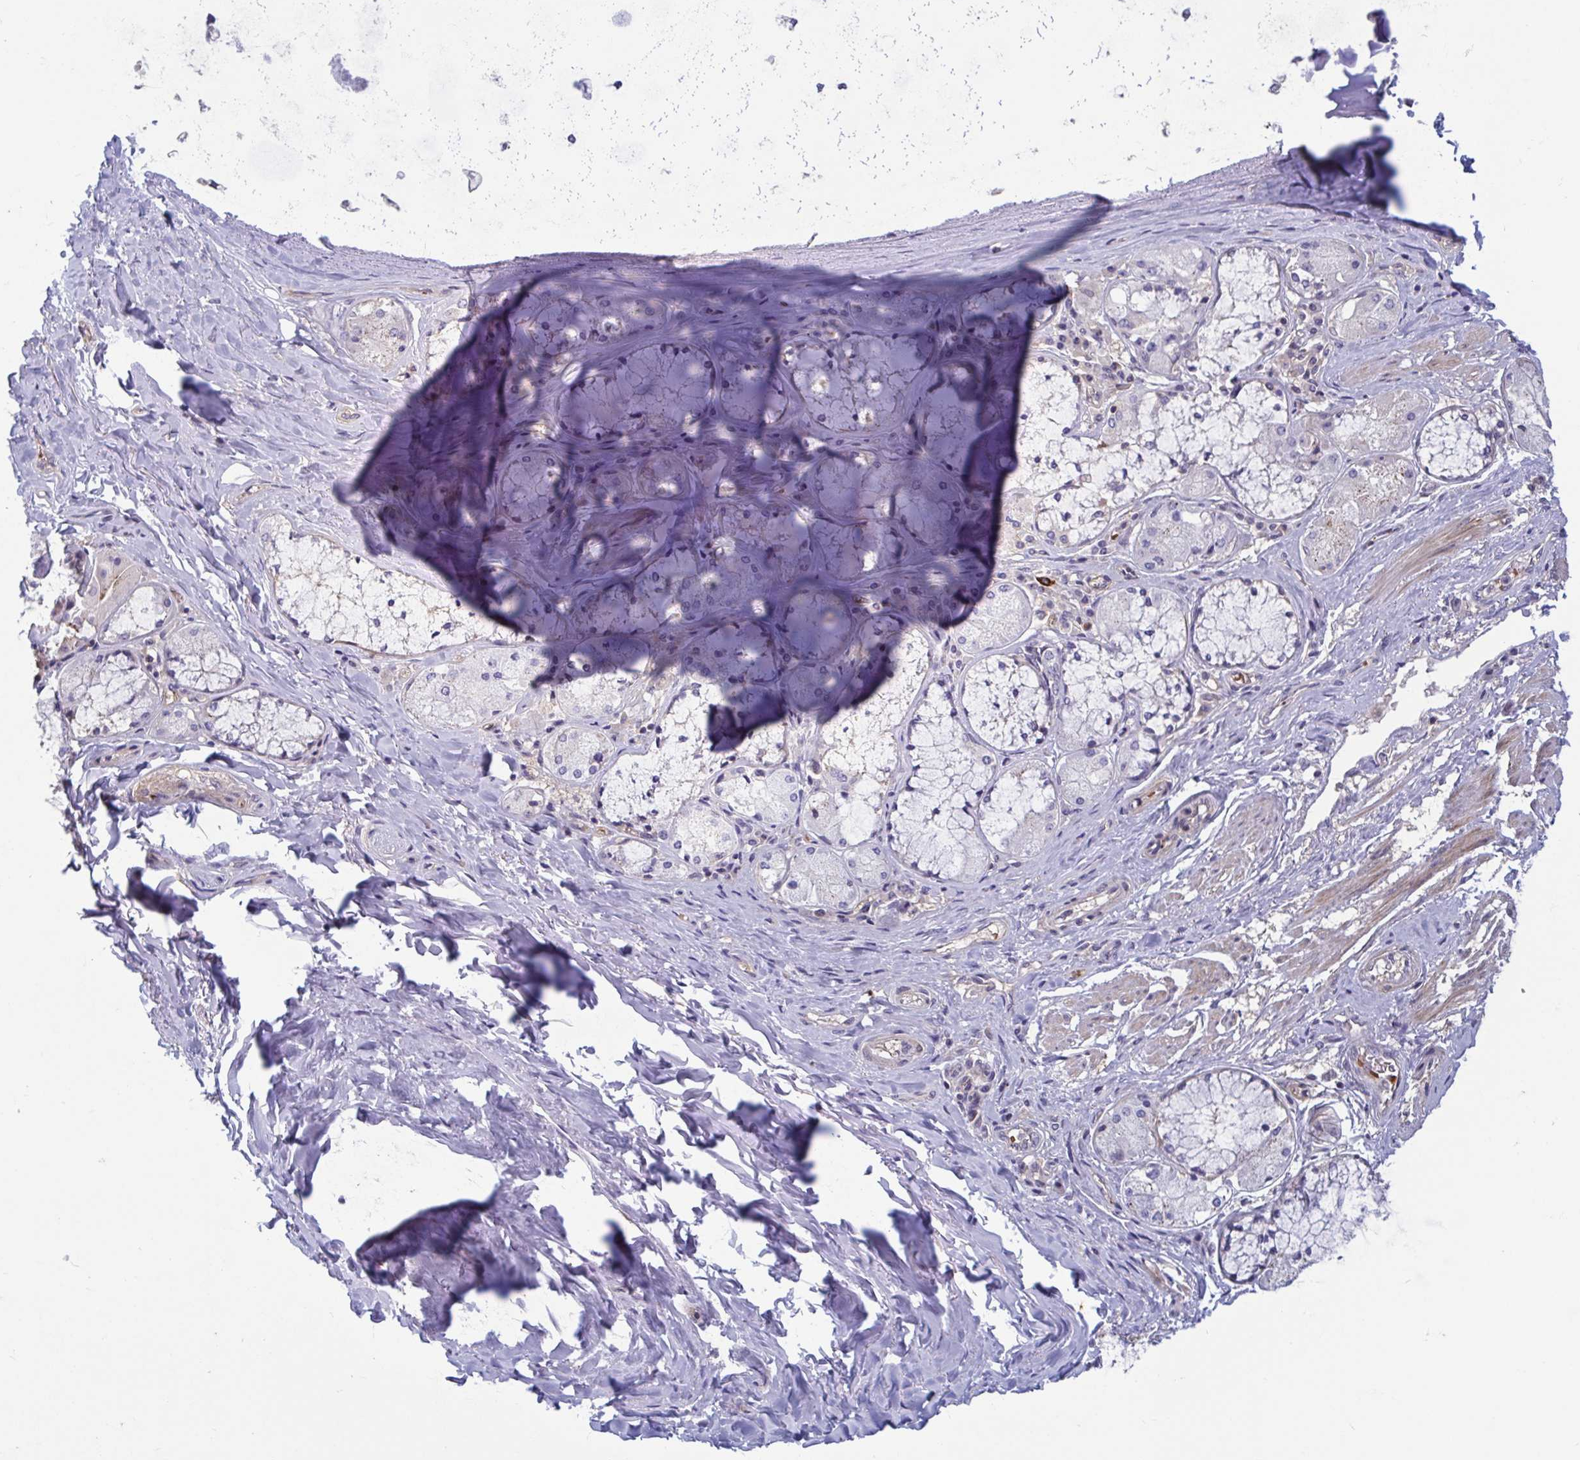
{"staining": {"intensity": "negative", "quantity": "none", "location": "none"}, "tissue": "adipose tissue", "cell_type": "Adipocytes", "image_type": "normal", "snomed": [{"axis": "morphology", "description": "Normal tissue, NOS"}, {"axis": "topography", "description": "Cartilage tissue"}, {"axis": "topography", "description": "Bronchus"}], "caption": "Protein analysis of normal adipose tissue exhibits no significant expression in adipocytes. Nuclei are stained in blue.", "gene": "LRRC38", "patient": {"sex": "male", "age": 64}}